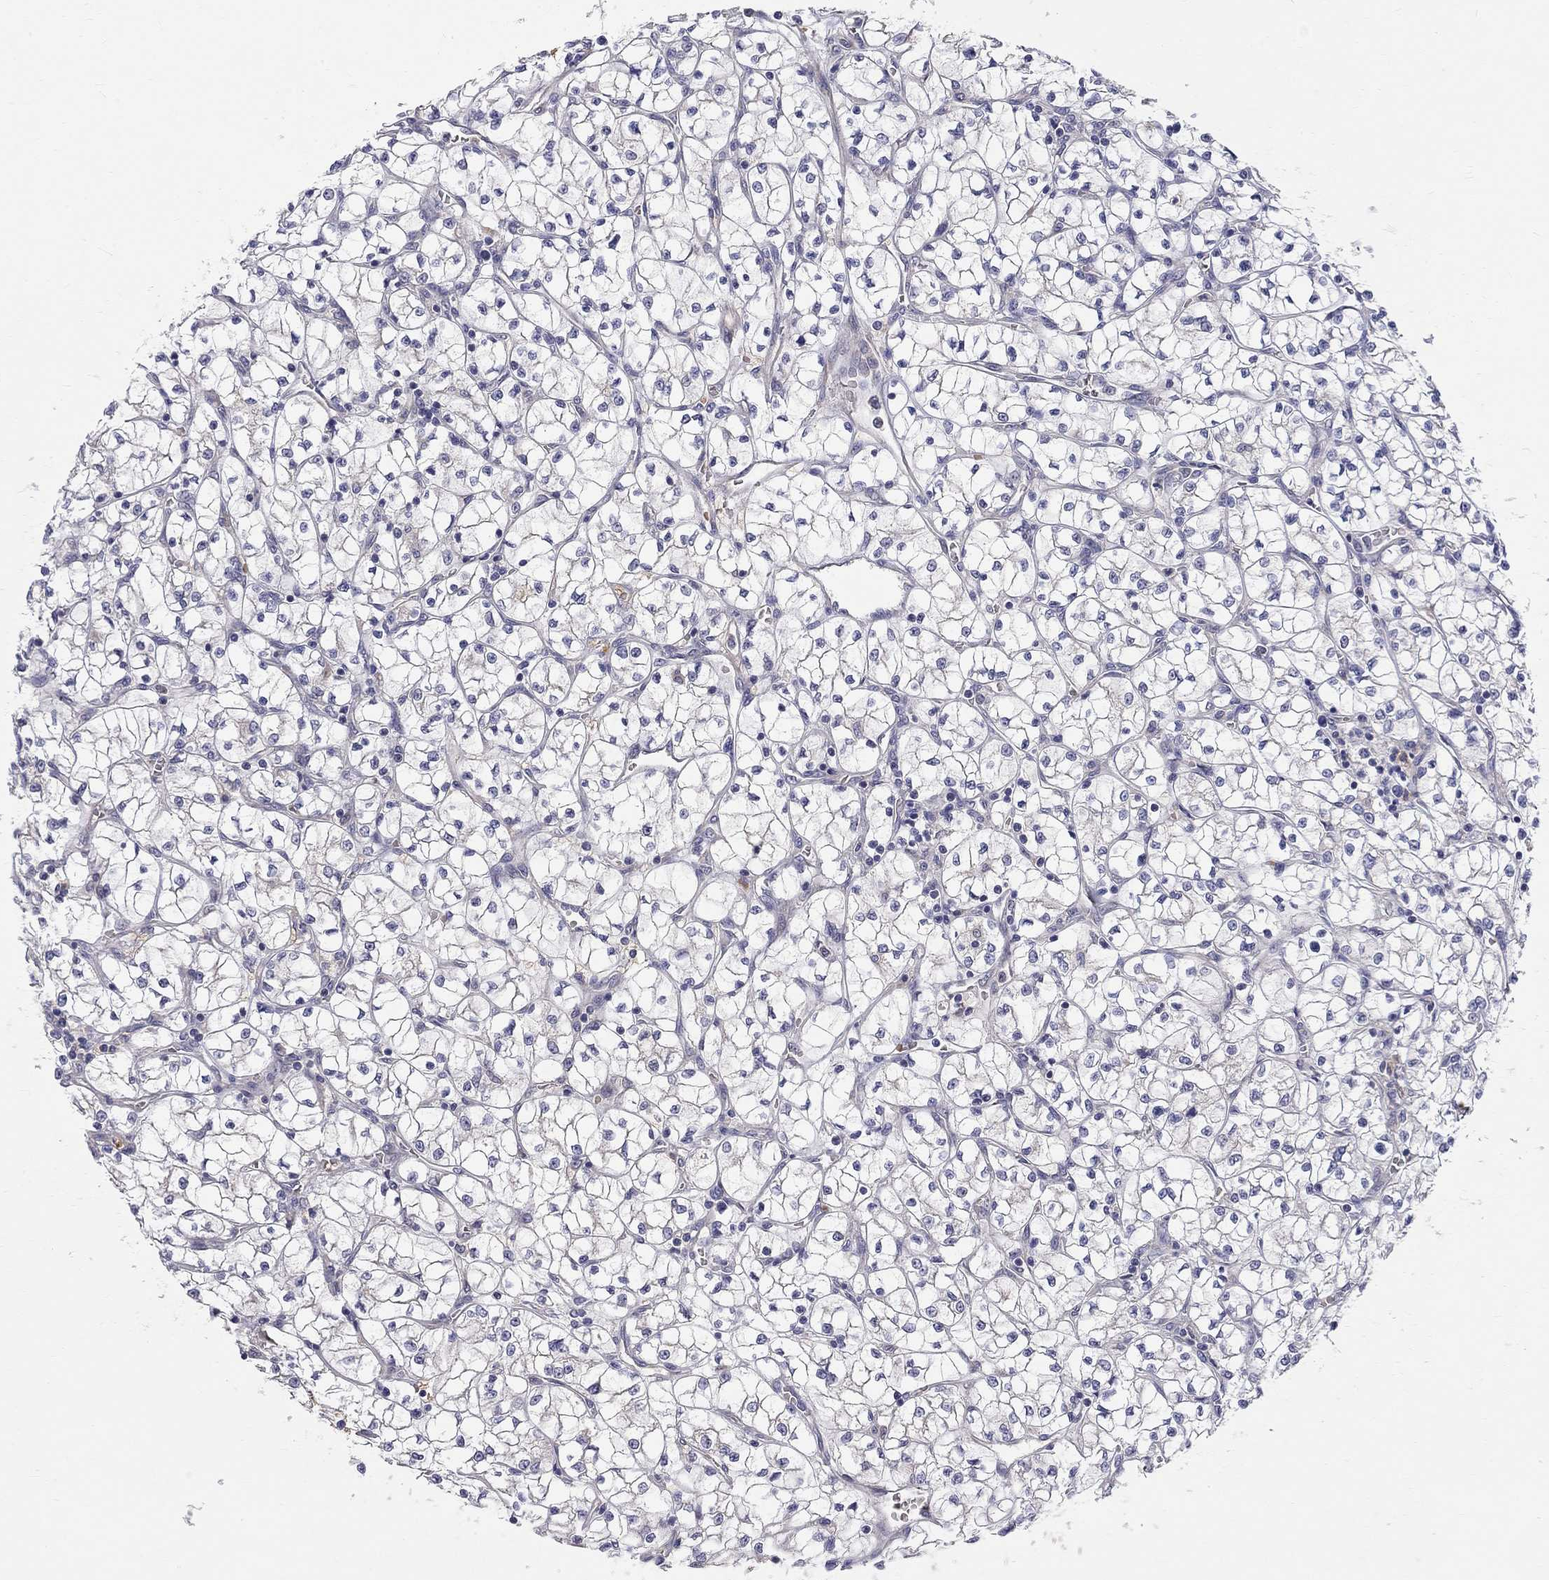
{"staining": {"intensity": "negative", "quantity": "none", "location": "none"}, "tissue": "renal cancer", "cell_type": "Tumor cells", "image_type": "cancer", "snomed": [{"axis": "morphology", "description": "Adenocarcinoma, NOS"}, {"axis": "topography", "description": "Kidney"}], "caption": "Immunohistochemical staining of human adenocarcinoma (renal) demonstrates no significant staining in tumor cells.", "gene": "CASTOR1", "patient": {"sex": "female", "age": 64}}